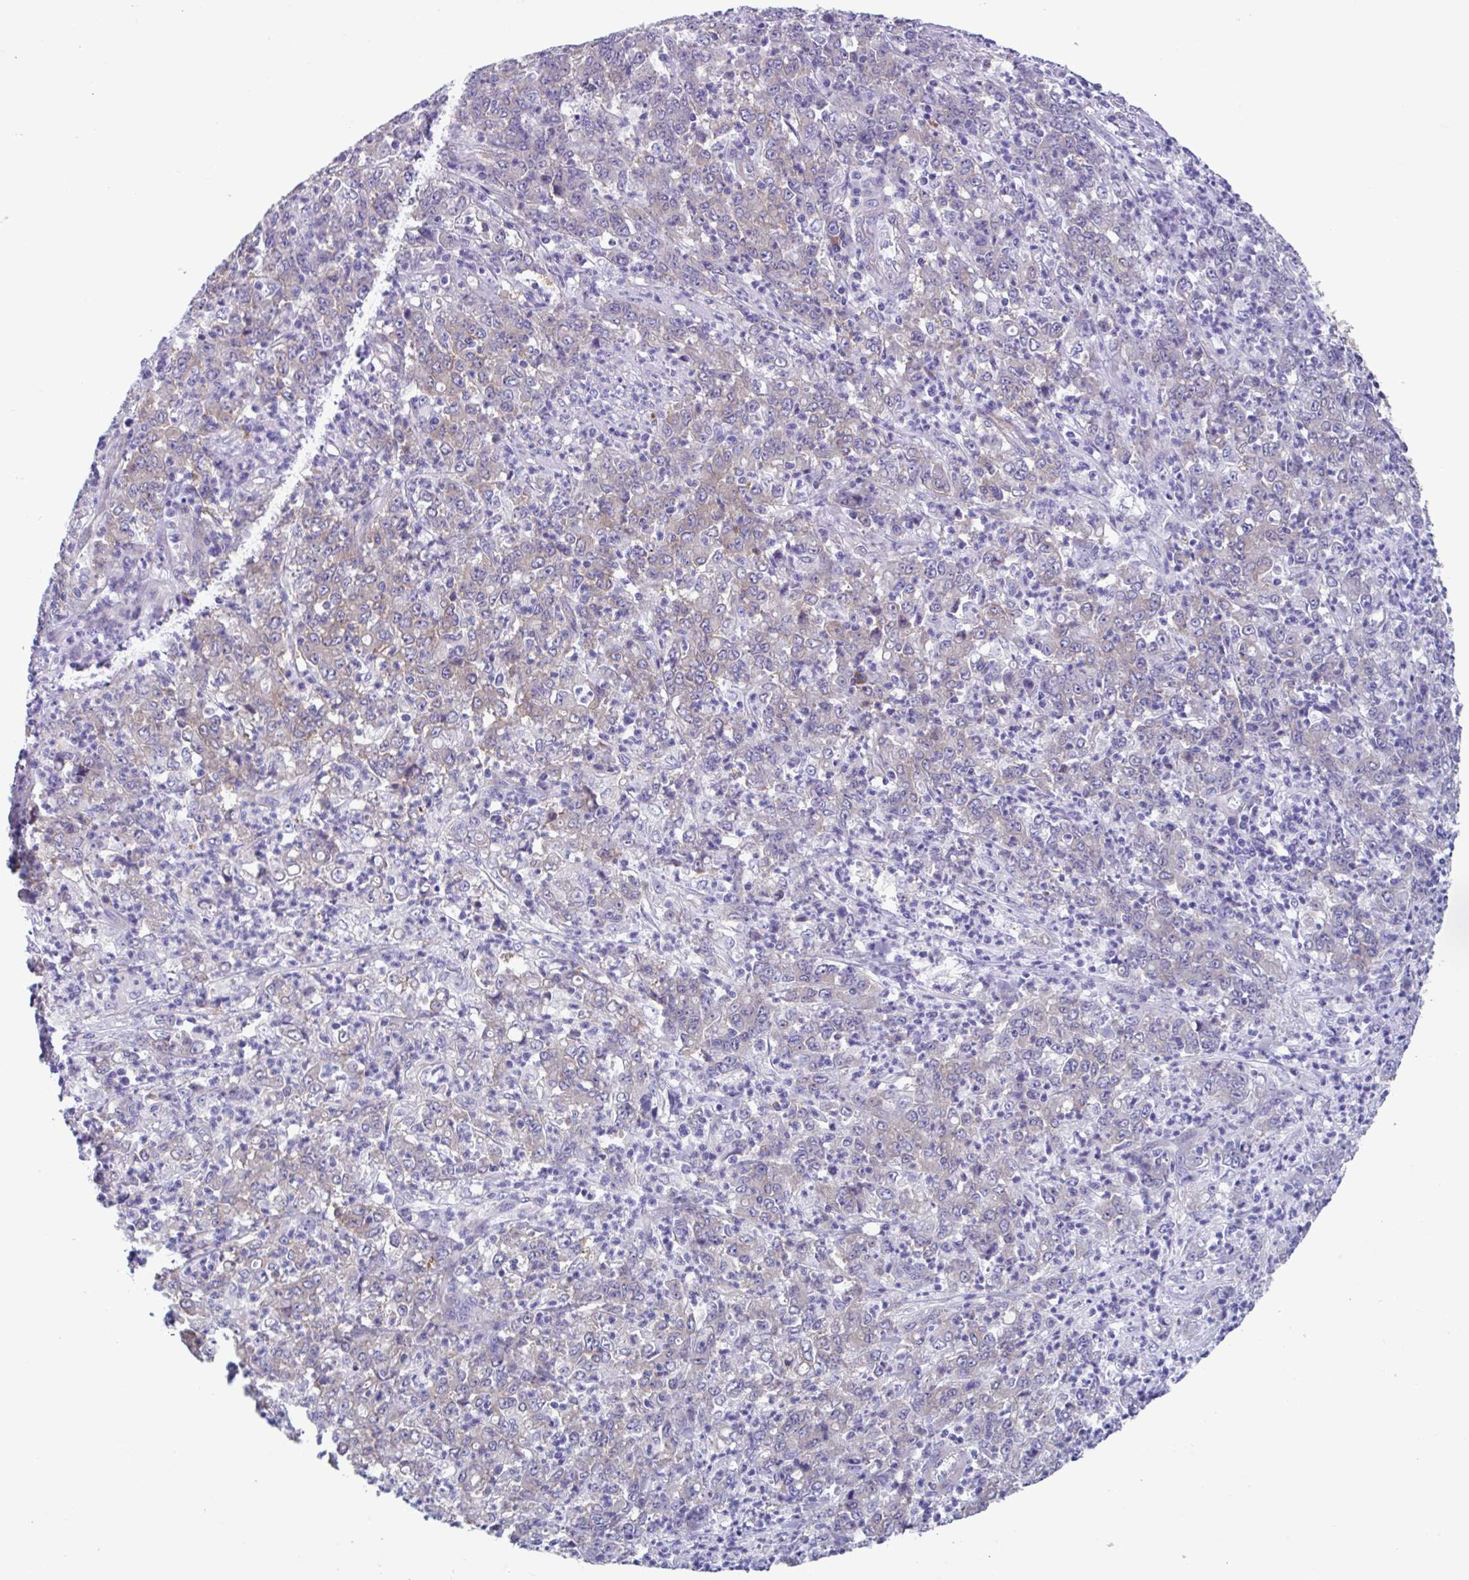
{"staining": {"intensity": "weak", "quantity": "<25%", "location": "cytoplasmic/membranous"}, "tissue": "stomach cancer", "cell_type": "Tumor cells", "image_type": "cancer", "snomed": [{"axis": "morphology", "description": "Adenocarcinoma, NOS"}, {"axis": "topography", "description": "Stomach, lower"}], "caption": "Immunohistochemical staining of adenocarcinoma (stomach) reveals no significant staining in tumor cells.", "gene": "LPIN3", "patient": {"sex": "female", "age": 71}}